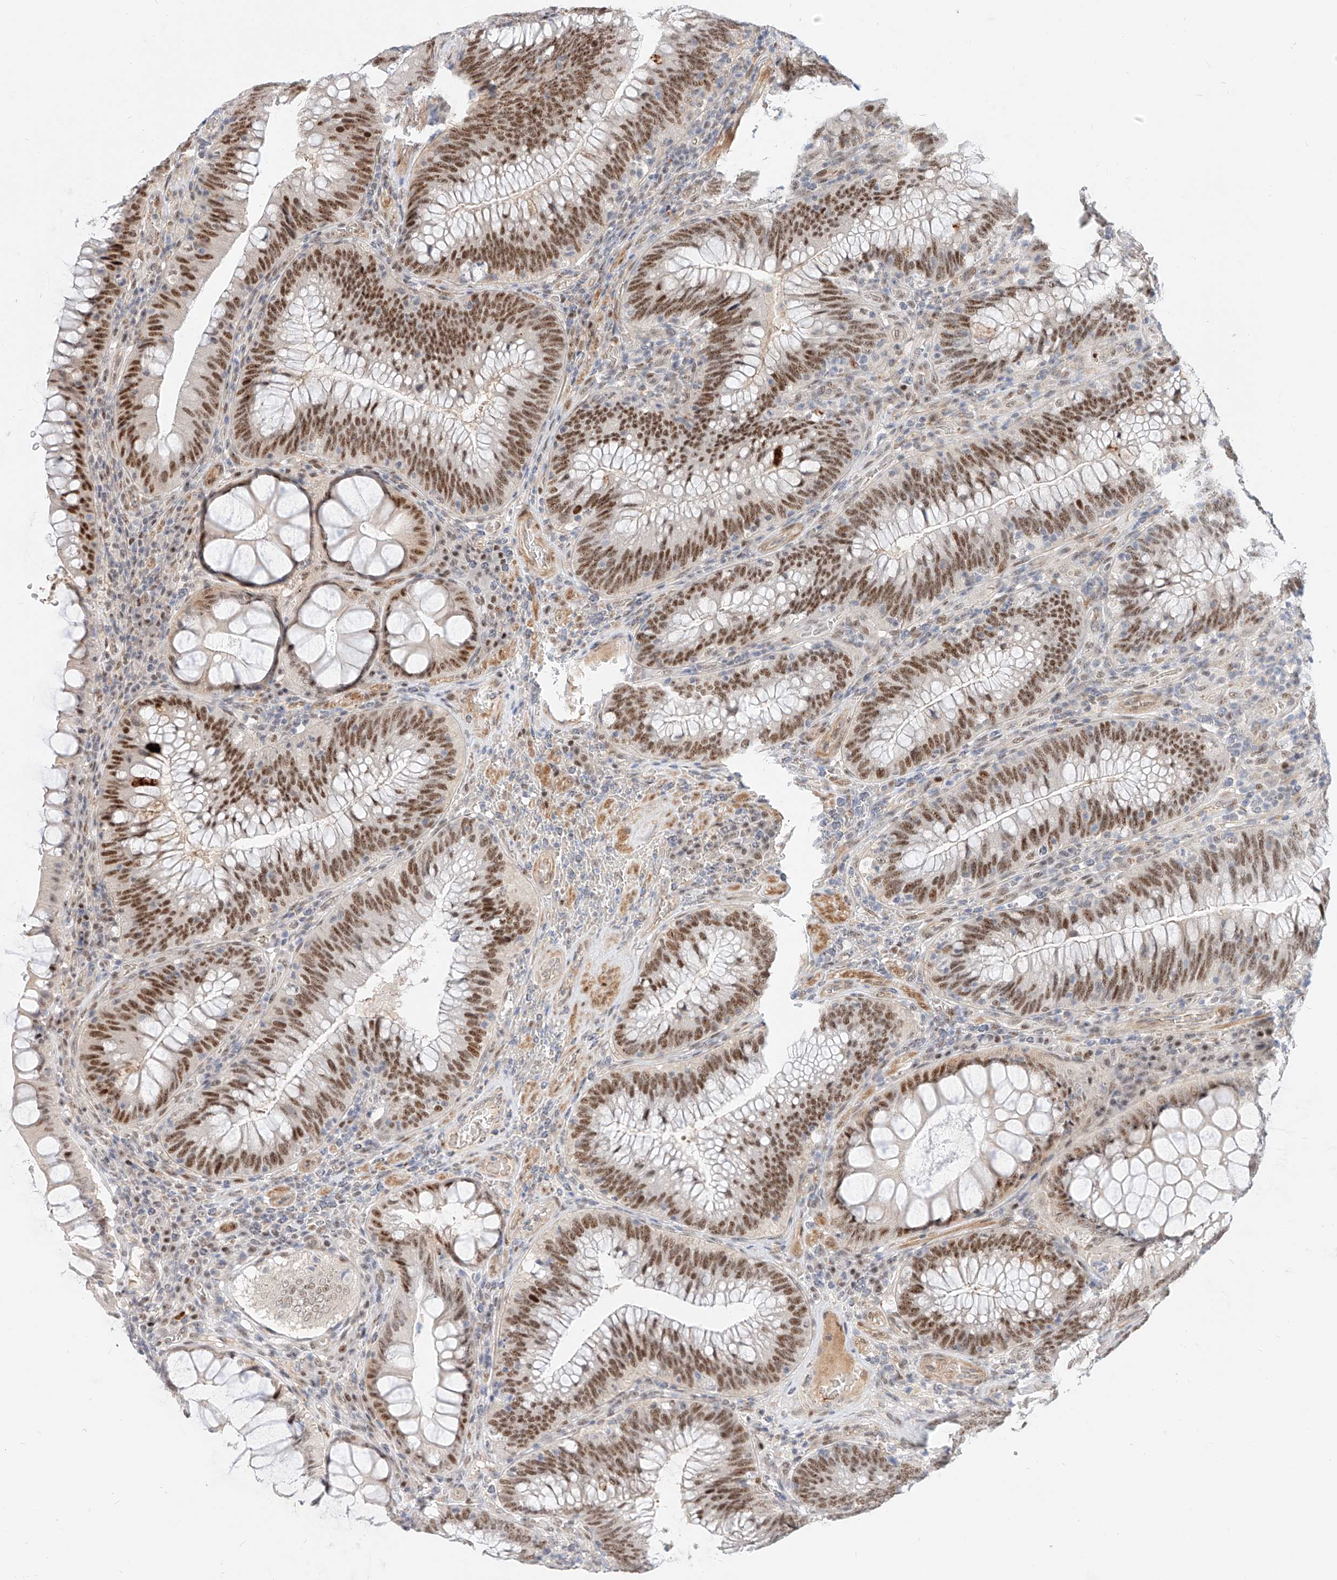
{"staining": {"intensity": "moderate", "quantity": ">75%", "location": "nuclear"}, "tissue": "colorectal cancer", "cell_type": "Tumor cells", "image_type": "cancer", "snomed": [{"axis": "morphology", "description": "Normal tissue, NOS"}, {"axis": "topography", "description": "Colon"}], "caption": "Protein expression analysis of human colorectal cancer reveals moderate nuclear staining in about >75% of tumor cells.", "gene": "CBX8", "patient": {"sex": "female", "age": 82}}